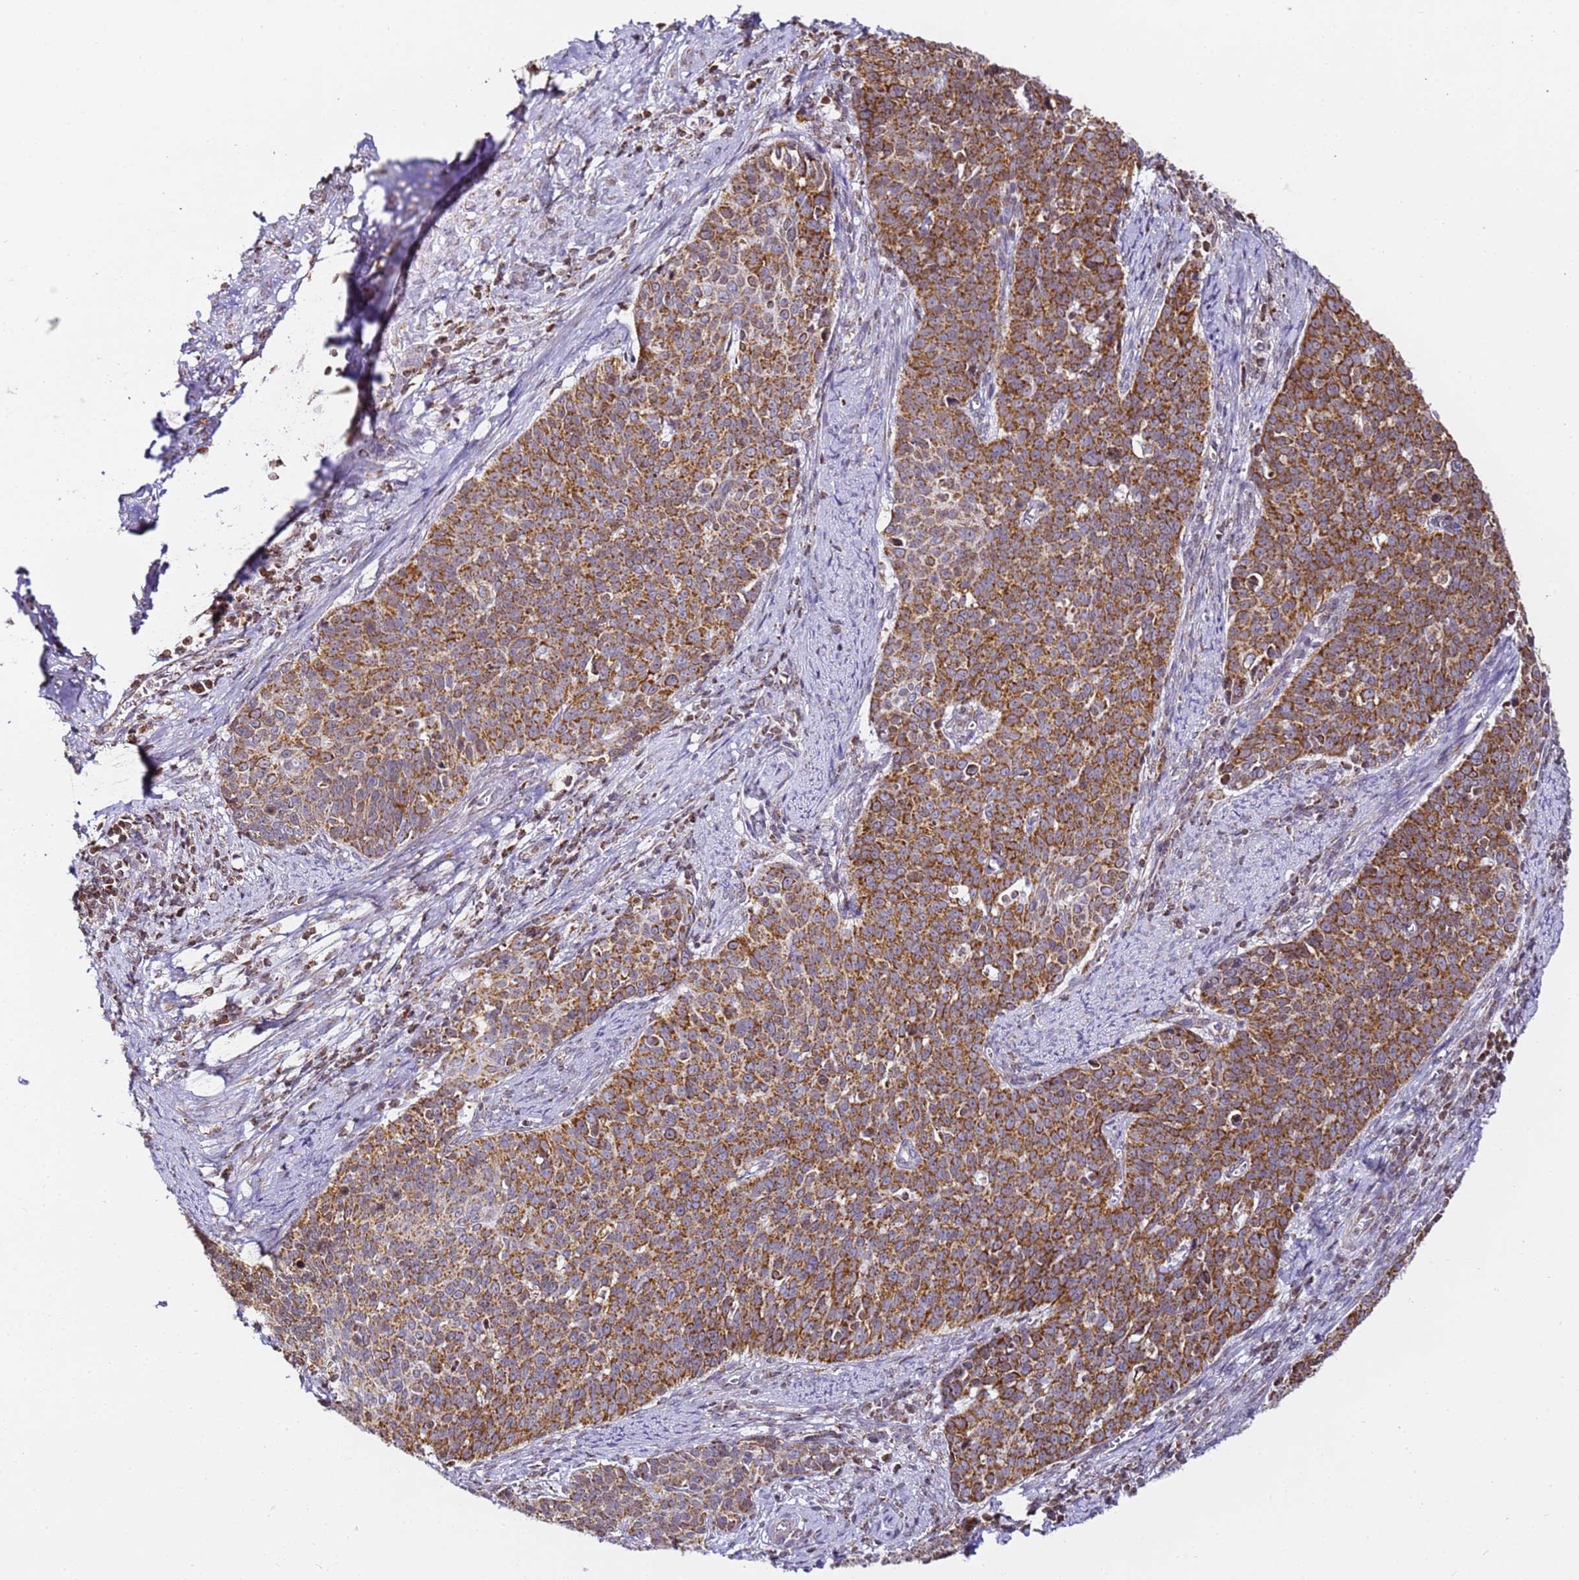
{"staining": {"intensity": "strong", "quantity": ">75%", "location": "cytoplasmic/membranous"}, "tissue": "cervical cancer", "cell_type": "Tumor cells", "image_type": "cancer", "snomed": [{"axis": "morphology", "description": "Squamous cell carcinoma, NOS"}, {"axis": "topography", "description": "Cervix"}], "caption": "IHC image of neoplastic tissue: human cervical cancer stained using immunohistochemistry shows high levels of strong protein expression localized specifically in the cytoplasmic/membranous of tumor cells, appearing as a cytoplasmic/membranous brown color.", "gene": "HSPE1", "patient": {"sex": "female", "age": 39}}